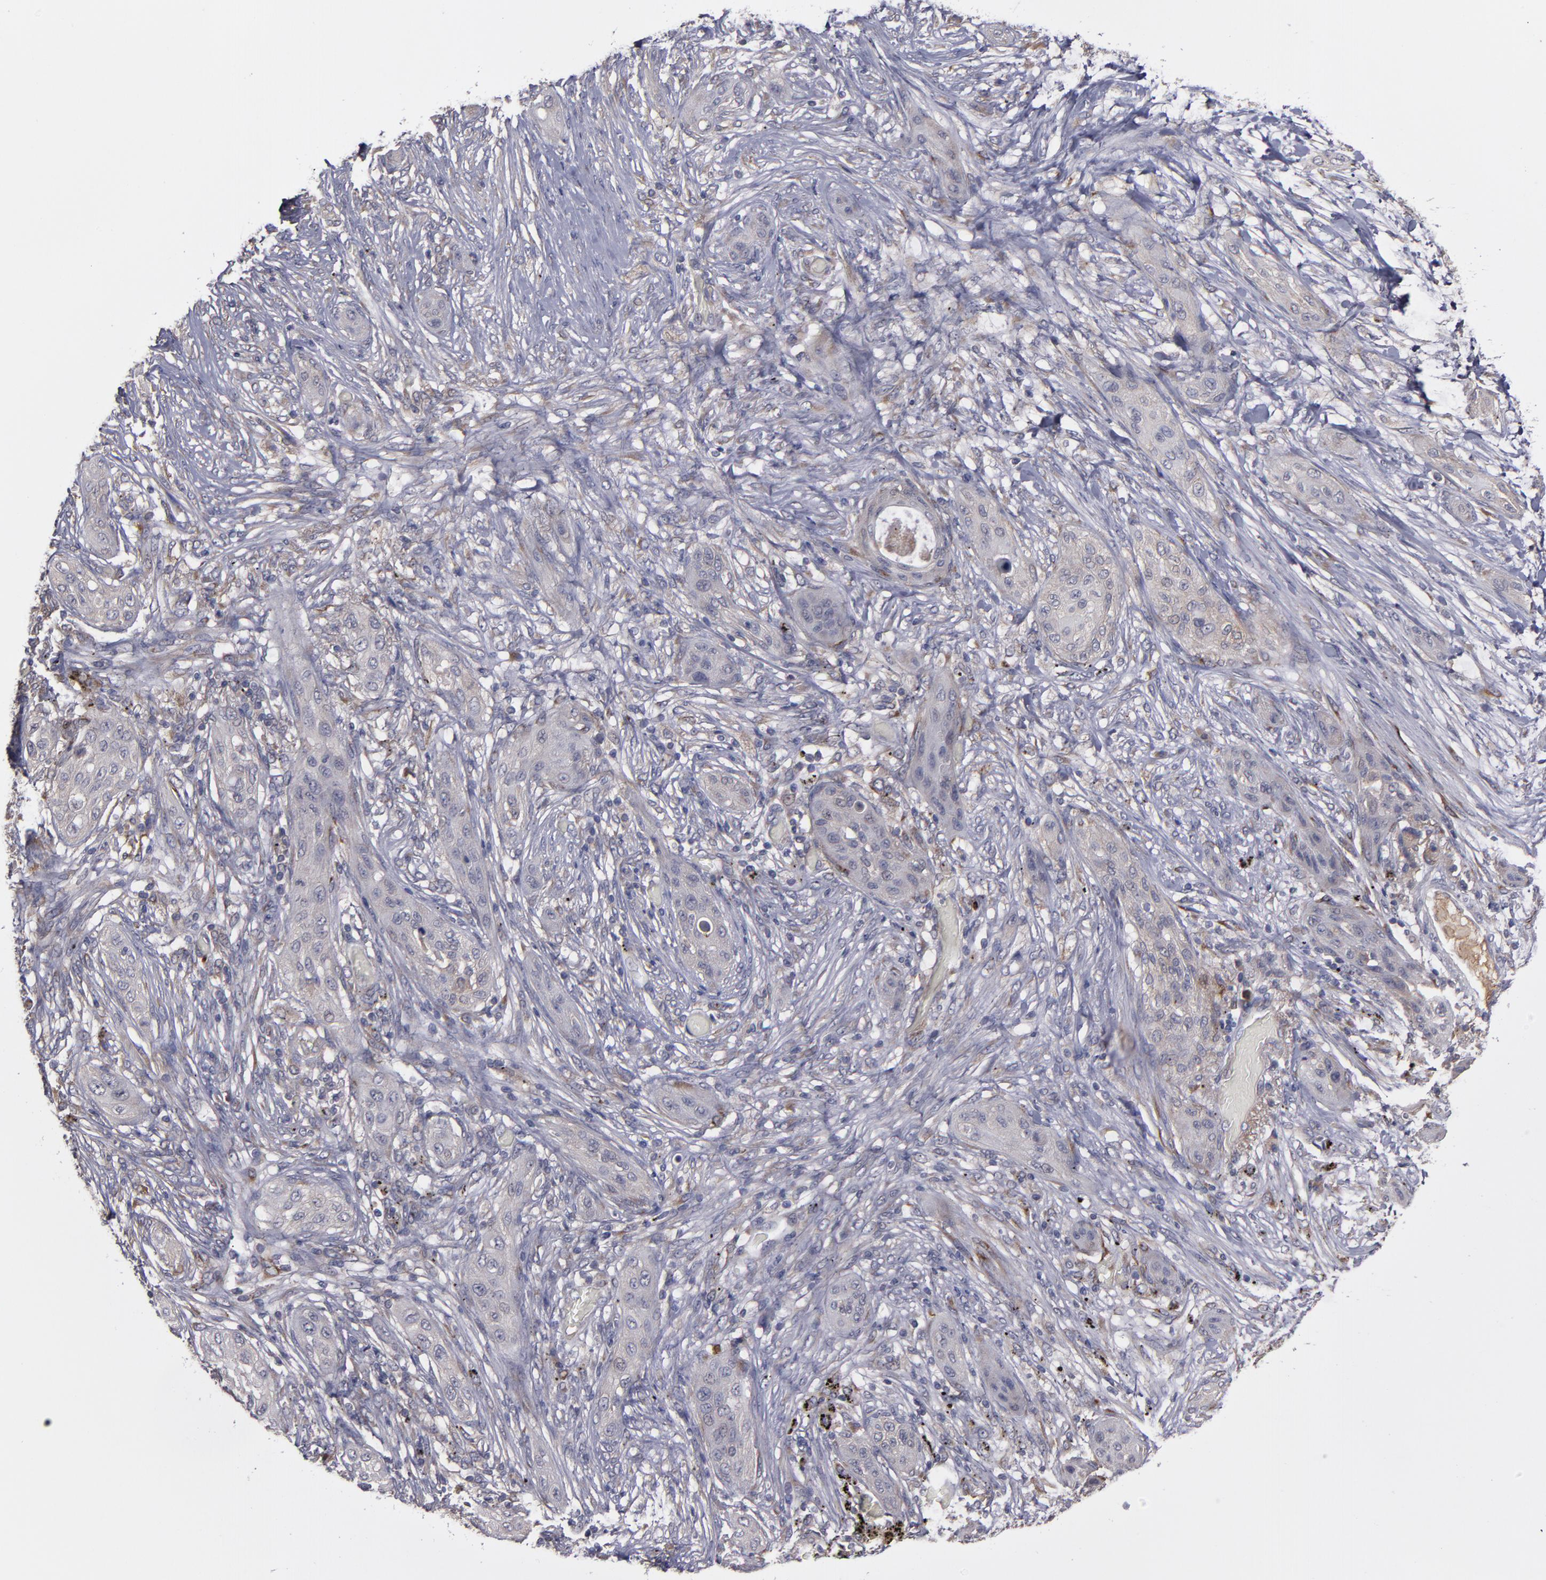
{"staining": {"intensity": "weak", "quantity": ">75%", "location": "cytoplasmic/membranous"}, "tissue": "lung cancer", "cell_type": "Tumor cells", "image_type": "cancer", "snomed": [{"axis": "morphology", "description": "Squamous cell carcinoma, NOS"}, {"axis": "topography", "description": "Lung"}], "caption": "About >75% of tumor cells in lung squamous cell carcinoma exhibit weak cytoplasmic/membranous protein staining as visualized by brown immunohistochemical staining.", "gene": "MMP11", "patient": {"sex": "female", "age": 47}}